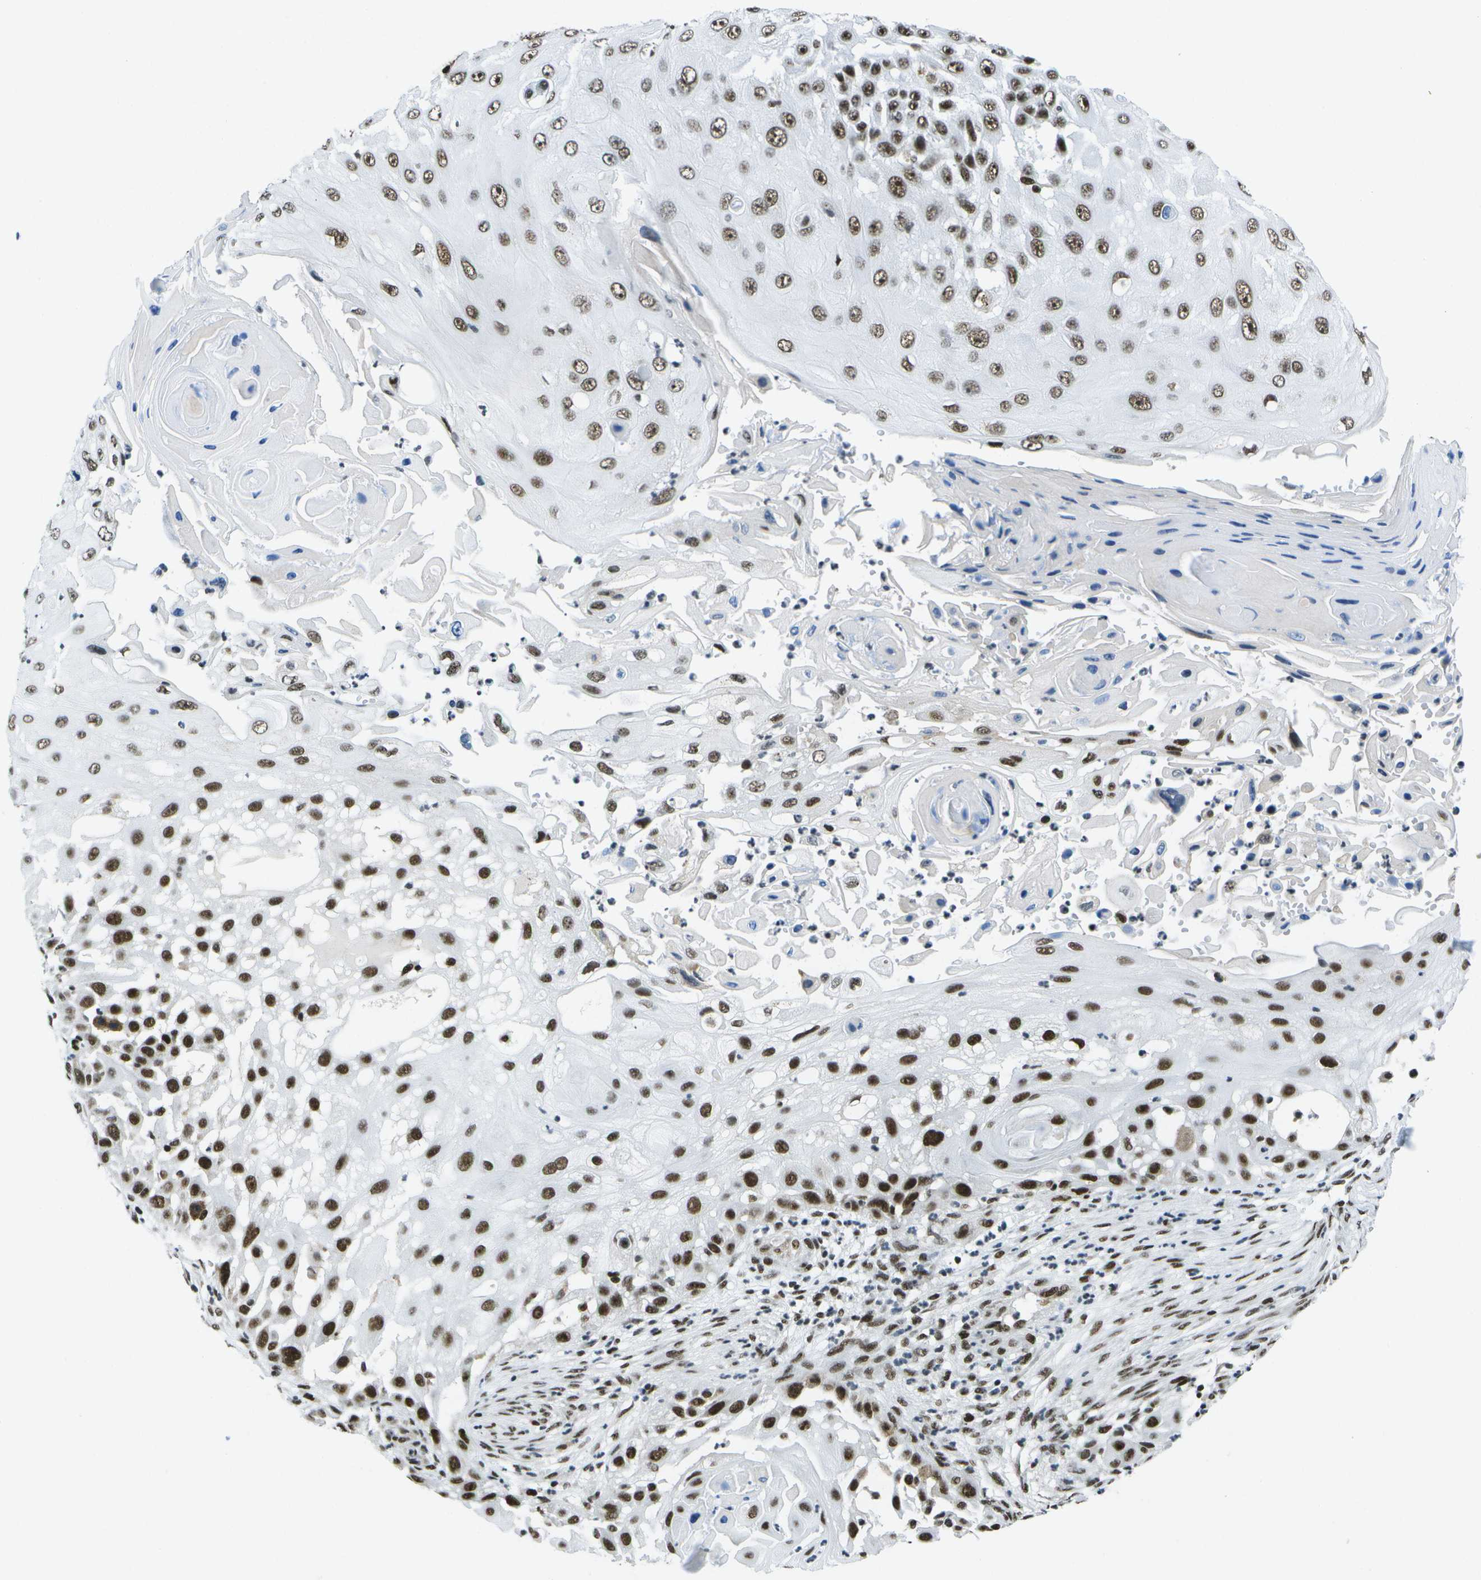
{"staining": {"intensity": "strong", "quantity": ">75%", "location": "nuclear"}, "tissue": "skin cancer", "cell_type": "Tumor cells", "image_type": "cancer", "snomed": [{"axis": "morphology", "description": "Squamous cell carcinoma, NOS"}, {"axis": "topography", "description": "Skin"}], "caption": "Immunohistochemistry (DAB) staining of skin cancer (squamous cell carcinoma) demonstrates strong nuclear protein positivity in about >75% of tumor cells.", "gene": "NSRP1", "patient": {"sex": "female", "age": 44}}